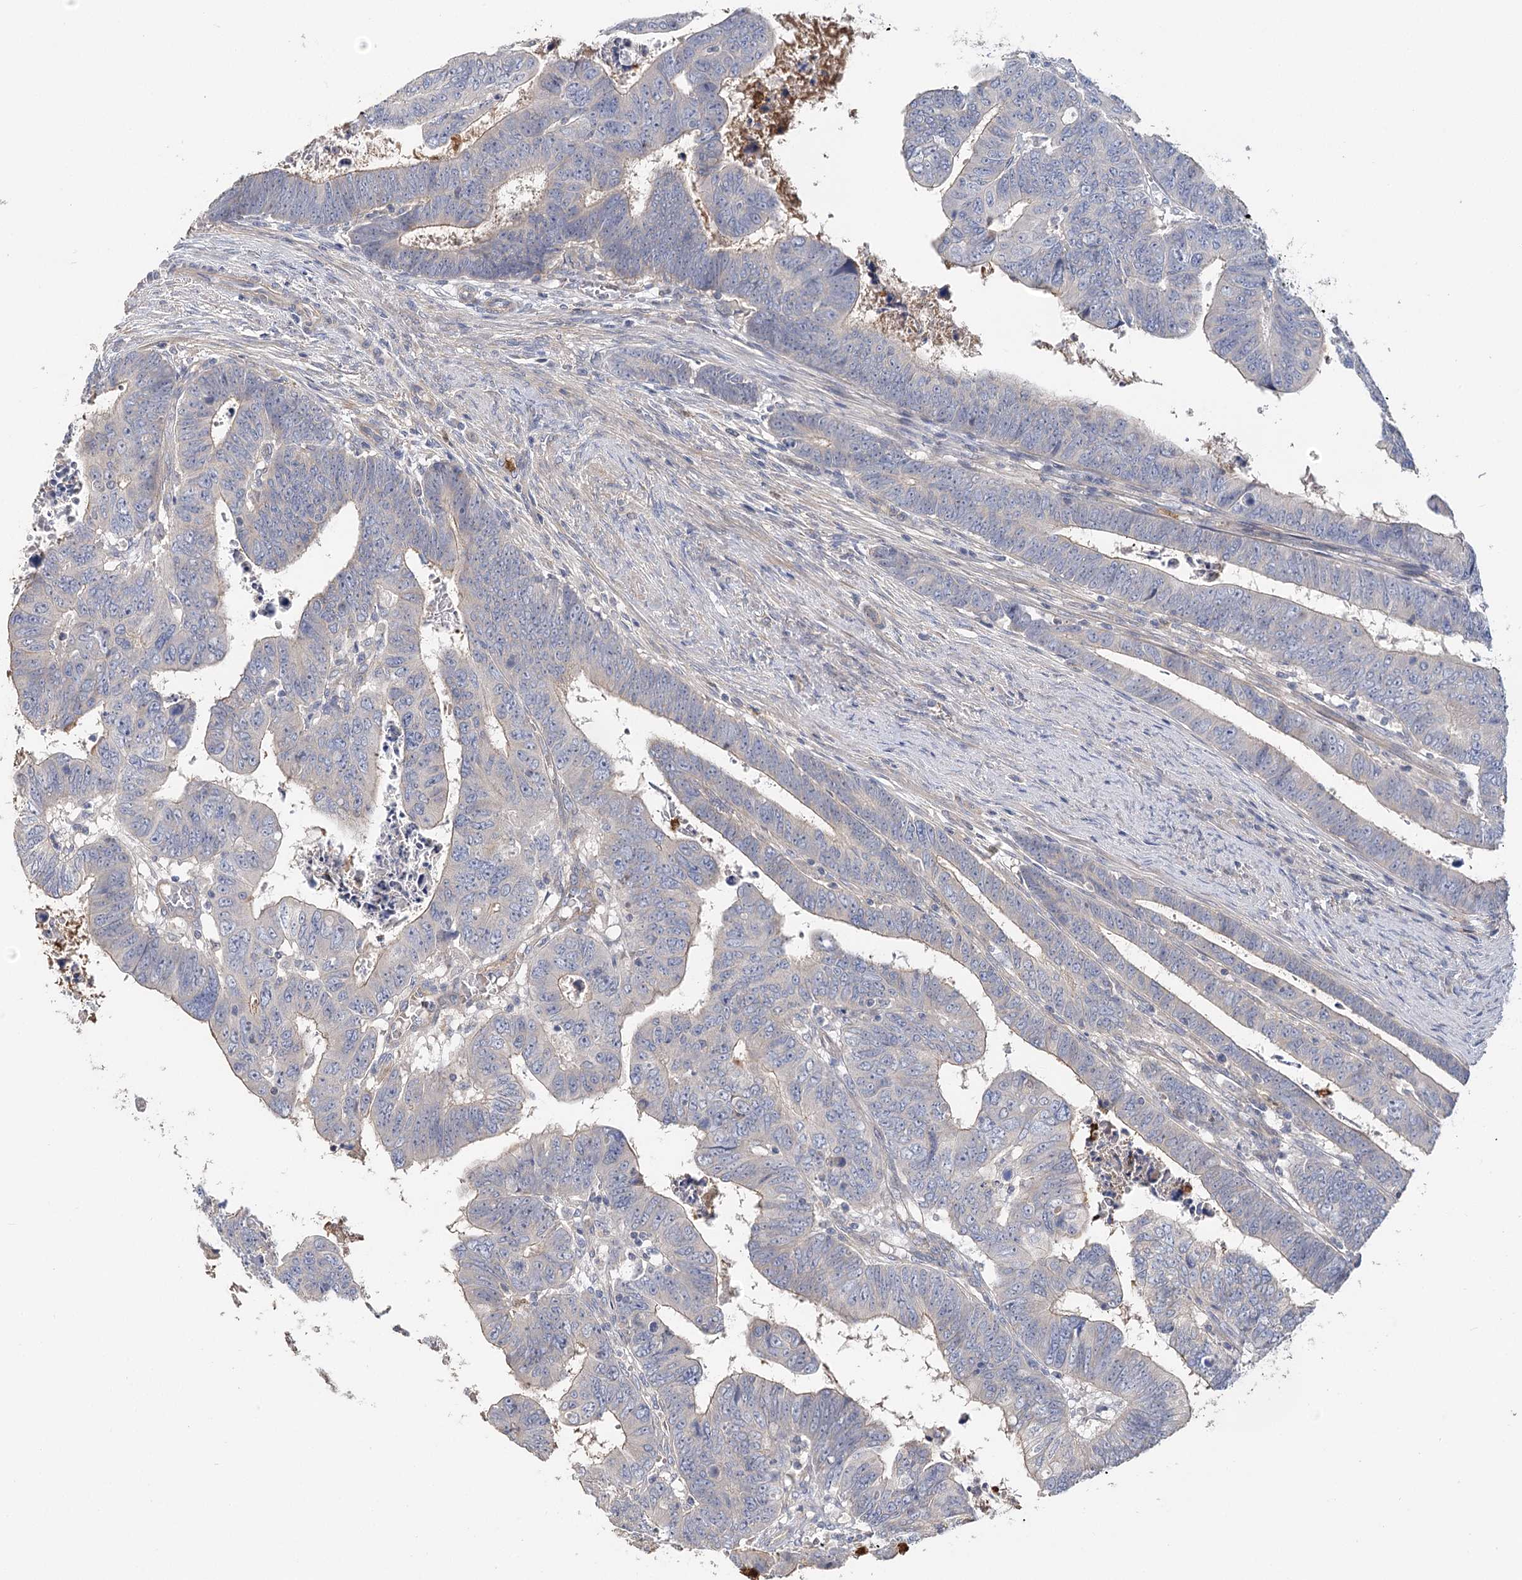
{"staining": {"intensity": "weak", "quantity": "25%-75%", "location": "cytoplasmic/membranous"}, "tissue": "colorectal cancer", "cell_type": "Tumor cells", "image_type": "cancer", "snomed": [{"axis": "morphology", "description": "Normal tissue, NOS"}, {"axis": "morphology", "description": "Adenocarcinoma, NOS"}, {"axis": "topography", "description": "Rectum"}], "caption": "Colorectal adenocarcinoma stained for a protein shows weak cytoplasmic/membranous positivity in tumor cells. (Stains: DAB (3,3'-diaminobenzidine) in brown, nuclei in blue, Microscopy: brightfield microscopy at high magnification).", "gene": "EPB41L5", "patient": {"sex": "female", "age": 65}}